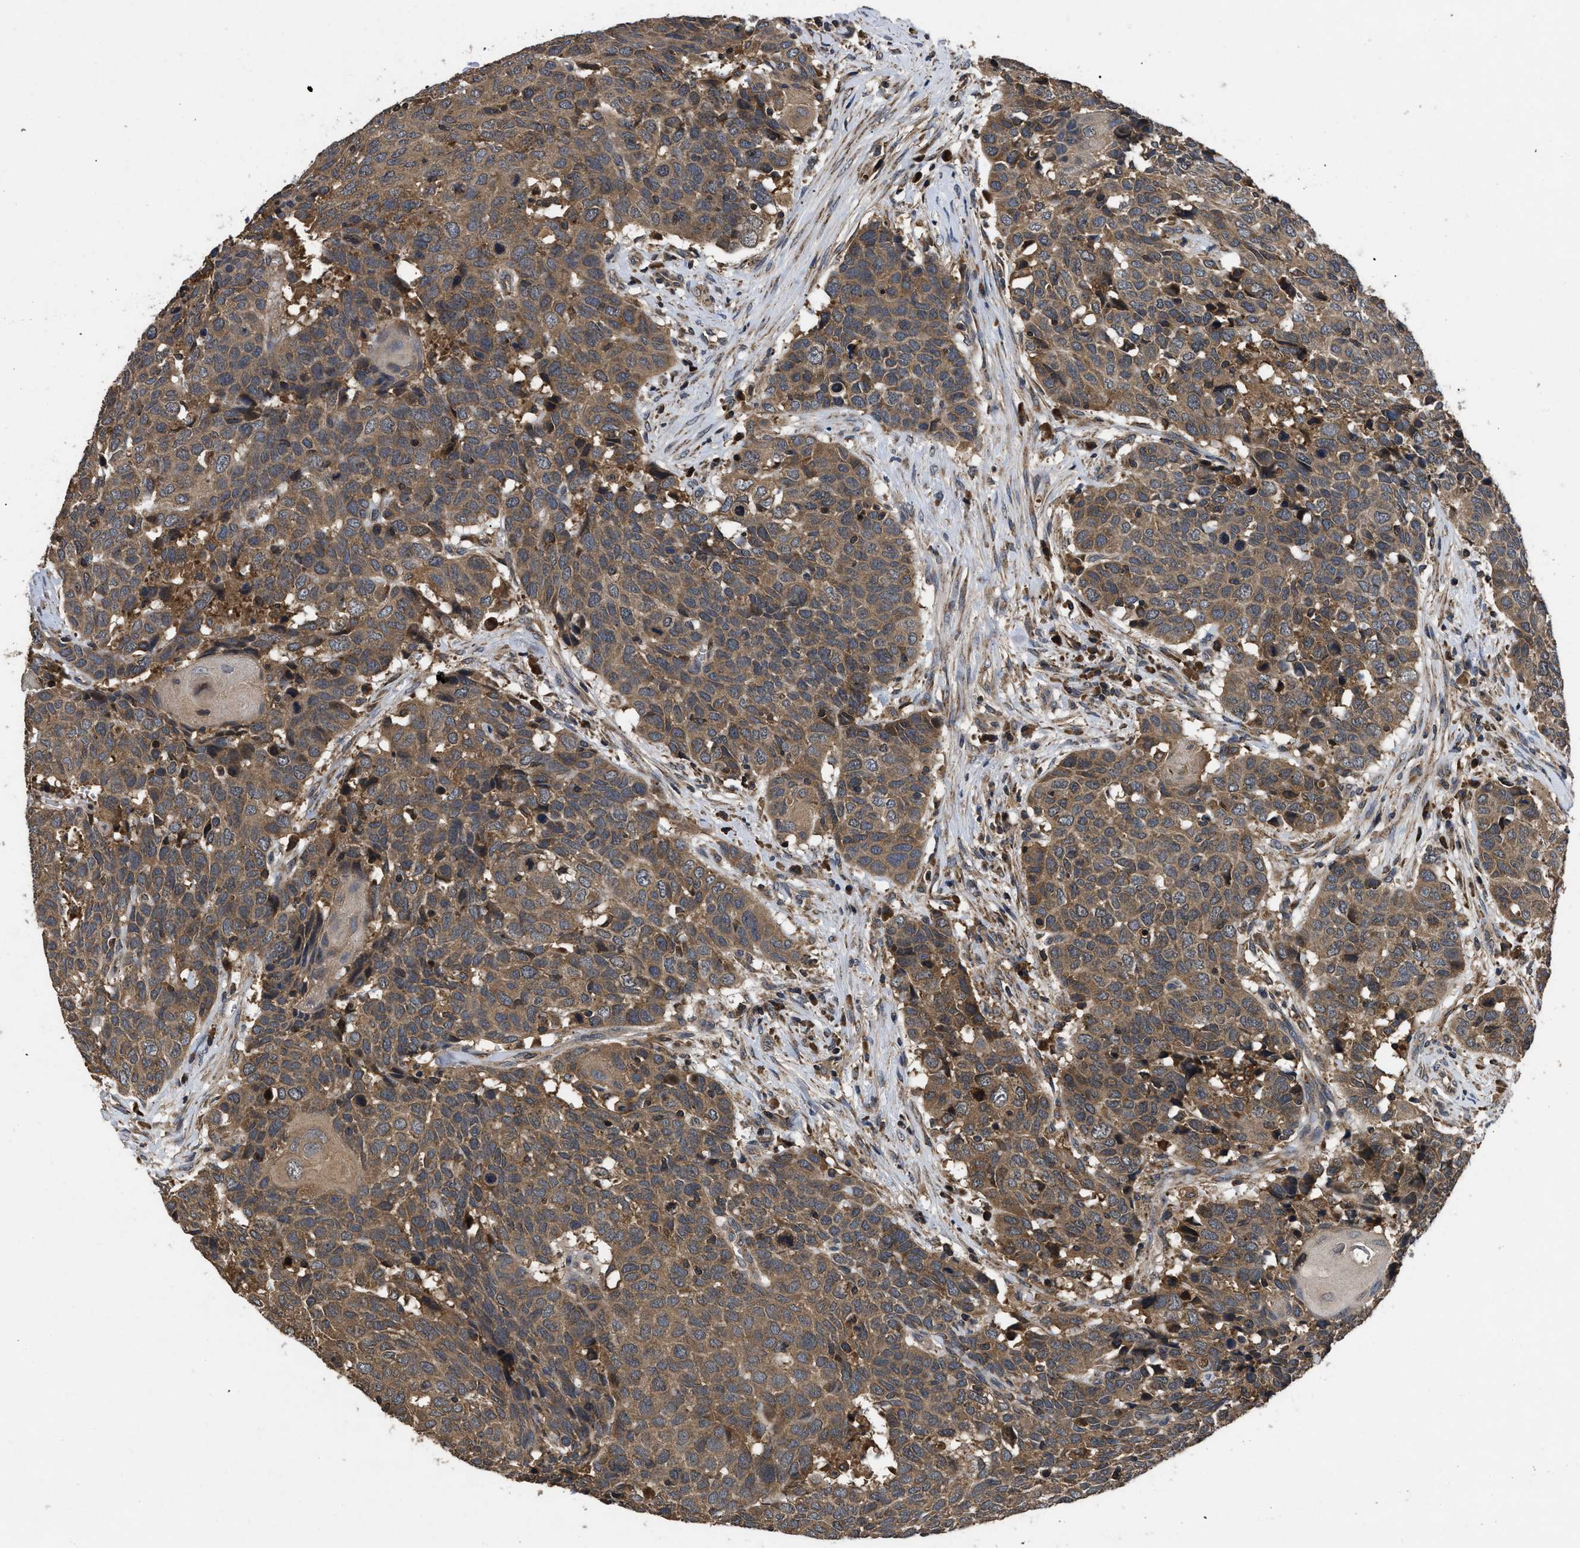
{"staining": {"intensity": "moderate", "quantity": ">75%", "location": "cytoplasmic/membranous"}, "tissue": "head and neck cancer", "cell_type": "Tumor cells", "image_type": "cancer", "snomed": [{"axis": "morphology", "description": "Squamous cell carcinoma, NOS"}, {"axis": "topography", "description": "Head-Neck"}], "caption": "The histopathology image demonstrates a brown stain indicating the presence of a protein in the cytoplasmic/membranous of tumor cells in head and neck cancer (squamous cell carcinoma). Ihc stains the protein in brown and the nuclei are stained blue.", "gene": "LRRC3", "patient": {"sex": "male", "age": 66}}